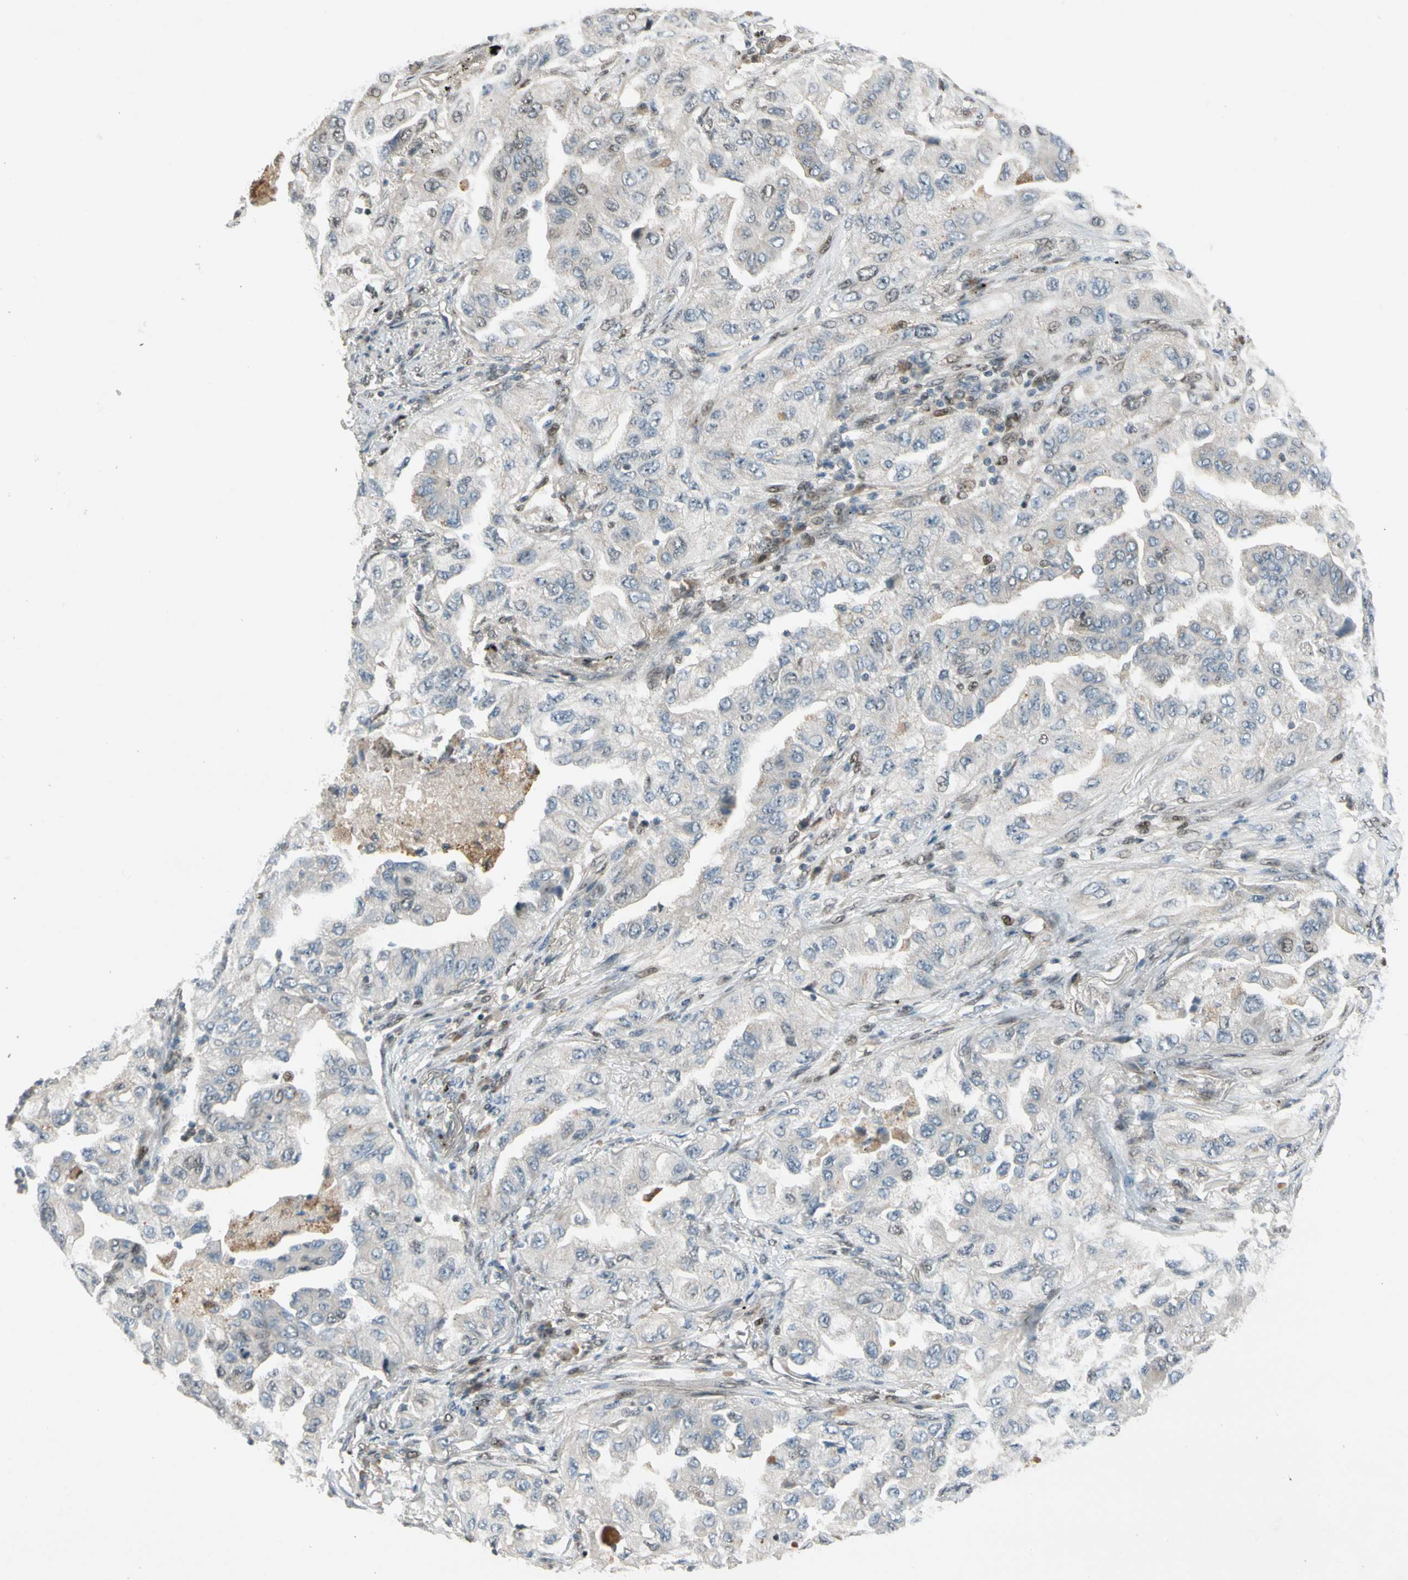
{"staining": {"intensity": "negative", "quantity": "none", "location": "none"}, "tissue": "lung cancer", "cell_type": "Tumor cells", "image_type": "cancer", "snomed": [{"axis": "morphology", "description": "Adenocarcinoma, NOS"}, {"axis": "topography", "description": "Lung"}], "caption": "IHC histopathology image of lung cancer stained for a protein (brown), which shows no staining in tumor cells.", "gene": "GTF3A", "patient": {"sex": "female", "age": 65}}